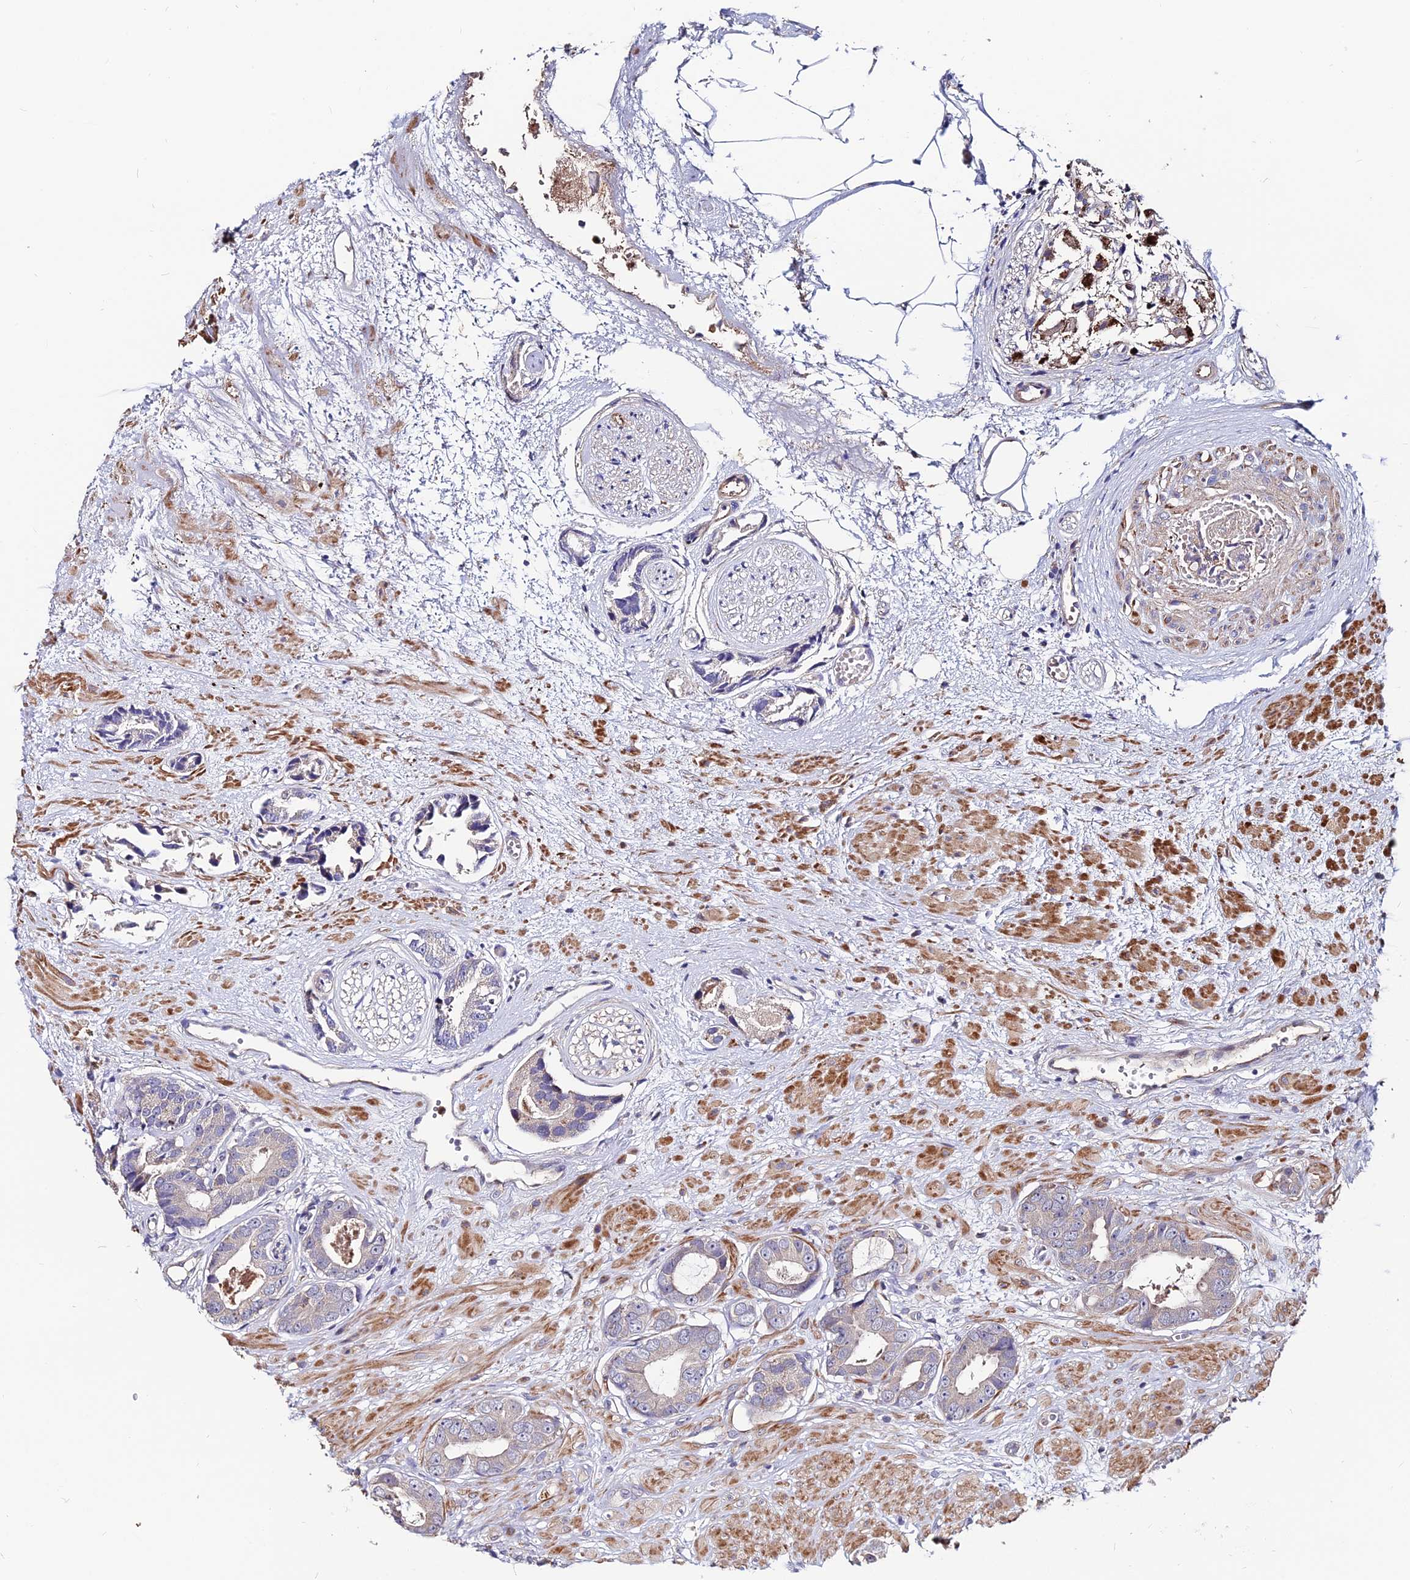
{"staining": {"intensity": "negative", "quantity": "none", "location": "none"}, "tissue": "prostate cancer", "cell_type": "Tumor cells", "image_type": "cancer", "snomed": [{"axis": "morphology", "description": "Adenocarcinoma, Low grade"}, {"axis": "topography", "description": "Prostate"}], "caption": "A histopathology image of prostate cancer (low-grade adenocarcinoma) stained for a protein demonstrates no brown staining in tumor cells. (Stains: DAB immunohistochemistry (IHC) with hematoxylin counter stain, Microscopy: brightfield microscopy at high magnification).", "gene": "ACTR5", "patient": {"sex": "male", "age": 64}}